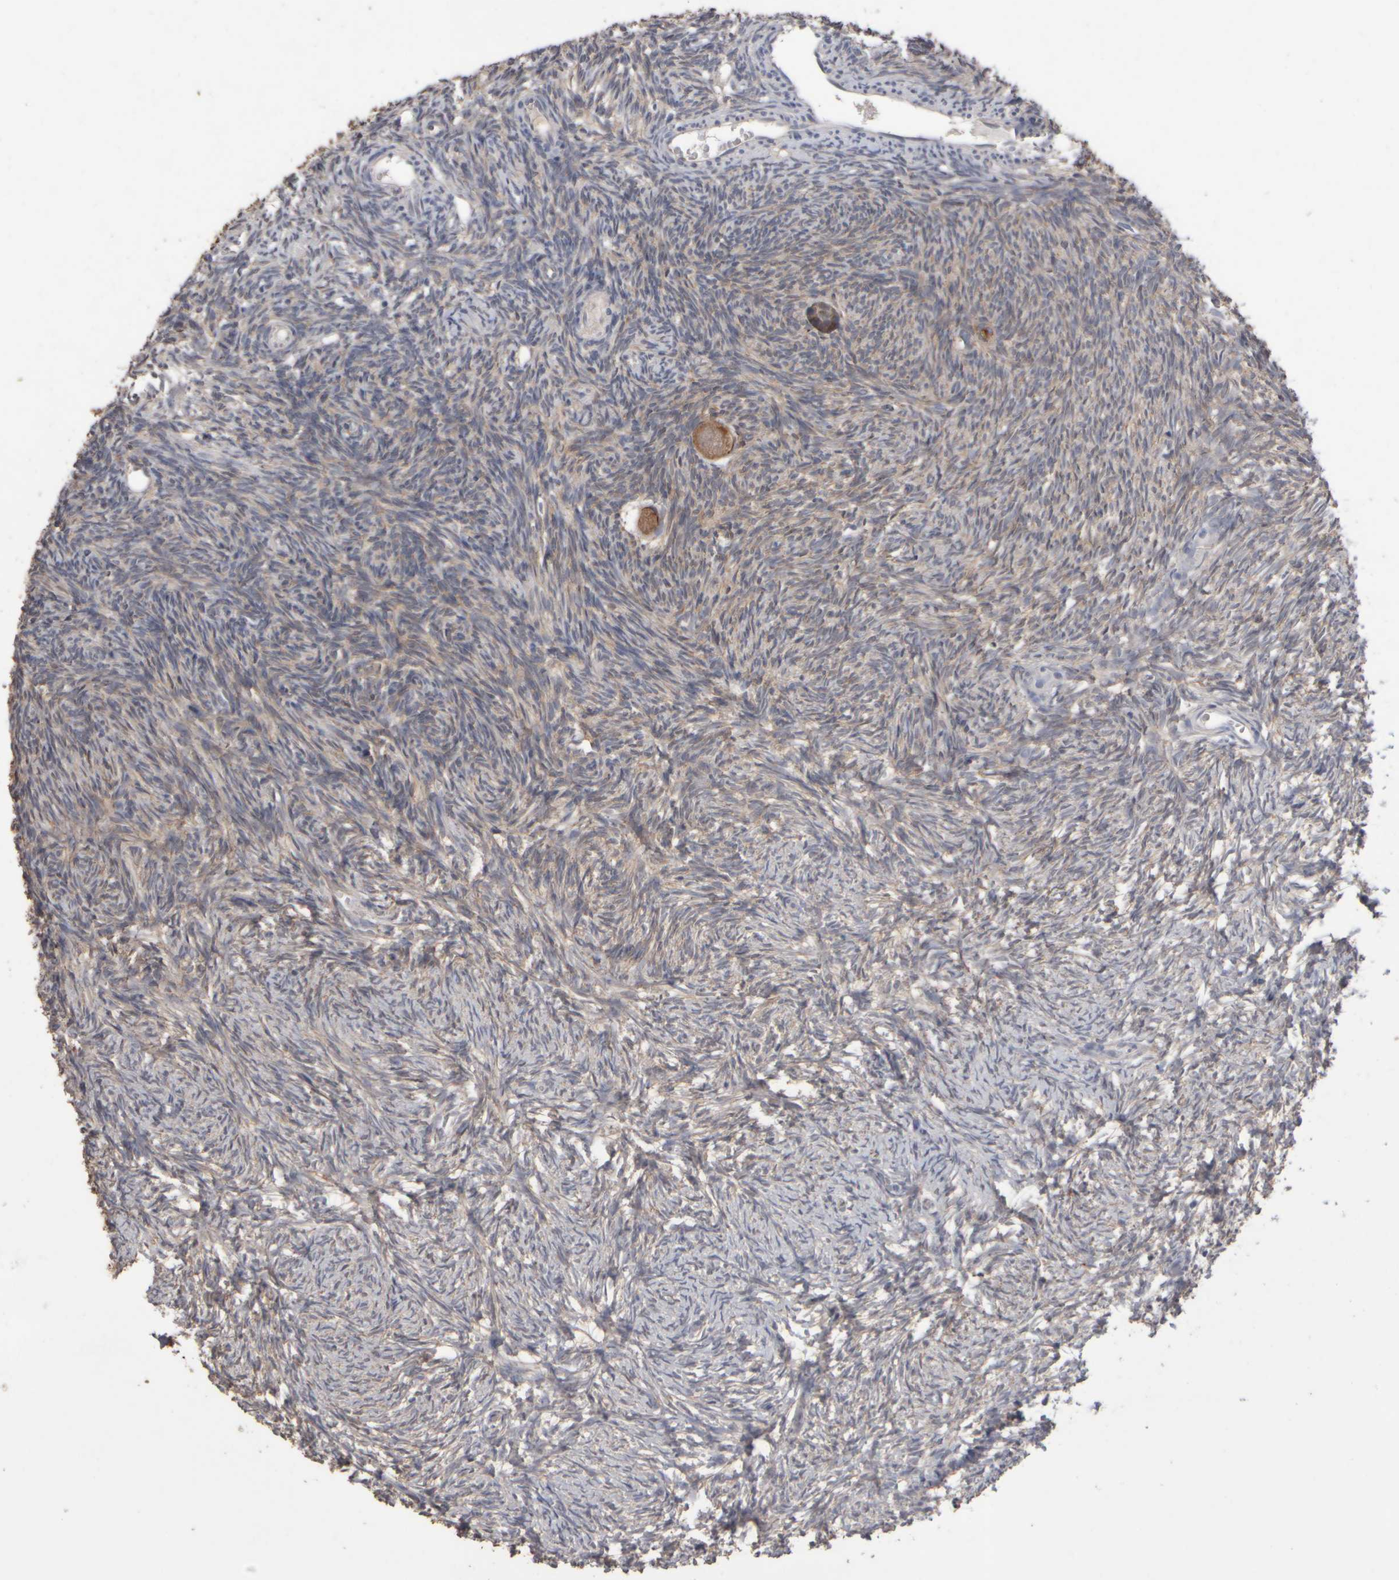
{"staining": {"intensity": "moderate", "quantity": ">75%", "location": "cytoplasmic/membranous"}, "tissue": "ovary", "cell_type": "Follicle cells", "image_type": "normal", "snomed": [{"axis": "morphology", "description": "Normal tissue, NOS"}, {"axis": "topography", "description": "Ovary"}], "caption": "Follicle cells exhibit moderate cytoplasmic/membranous staining in approximately >75% of cells in benign ovary. (DAB (3,3'-diaminobenzidine) = brown stain, brightfield microscopy at high magnification).", "gene": "EPHX2", "patient": {"sex": "female", "age": 34}}